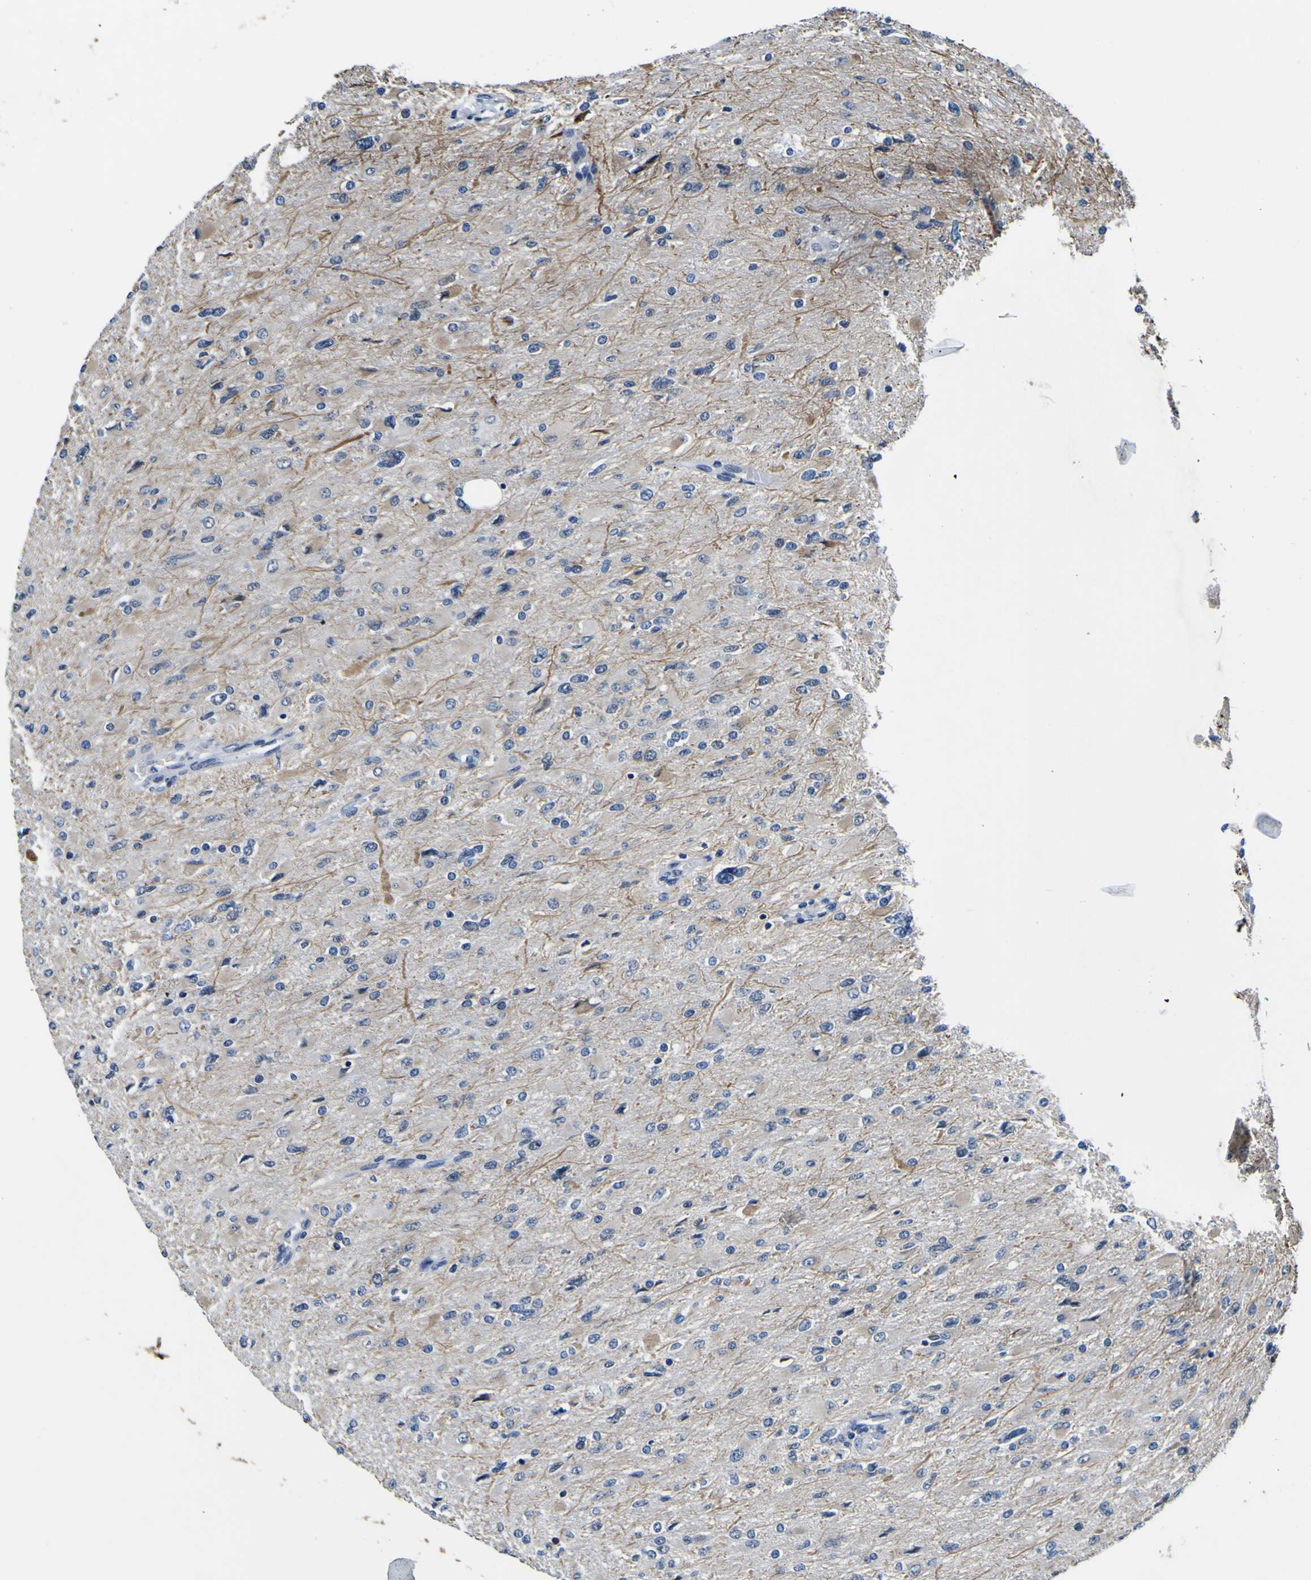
{"staining": {"intensity": "negative", "quantity": "none", "location": "none"}, "tissue": "glioma", "cell_type": "Tumor cells", "image_type": "cancer", "snomed": [{"axis": "morphology", "description": "Glioma, malignant, High grade"}, {"axis": "topography", "description": "Cerebral cortex"}], "caption": "This is a photomicrograph of immunohistochemistry (IHC) staining of malignant glioma (high-grade), which shows no positivity in tumor cells. The staining was performed using DAB to visualize the protein expression in brown, while the nuclei were stained in blue with hematoxylin (Magnification: 20x).", "gene": "POSTN", "patient": {"sex": "female", "age": 36}}